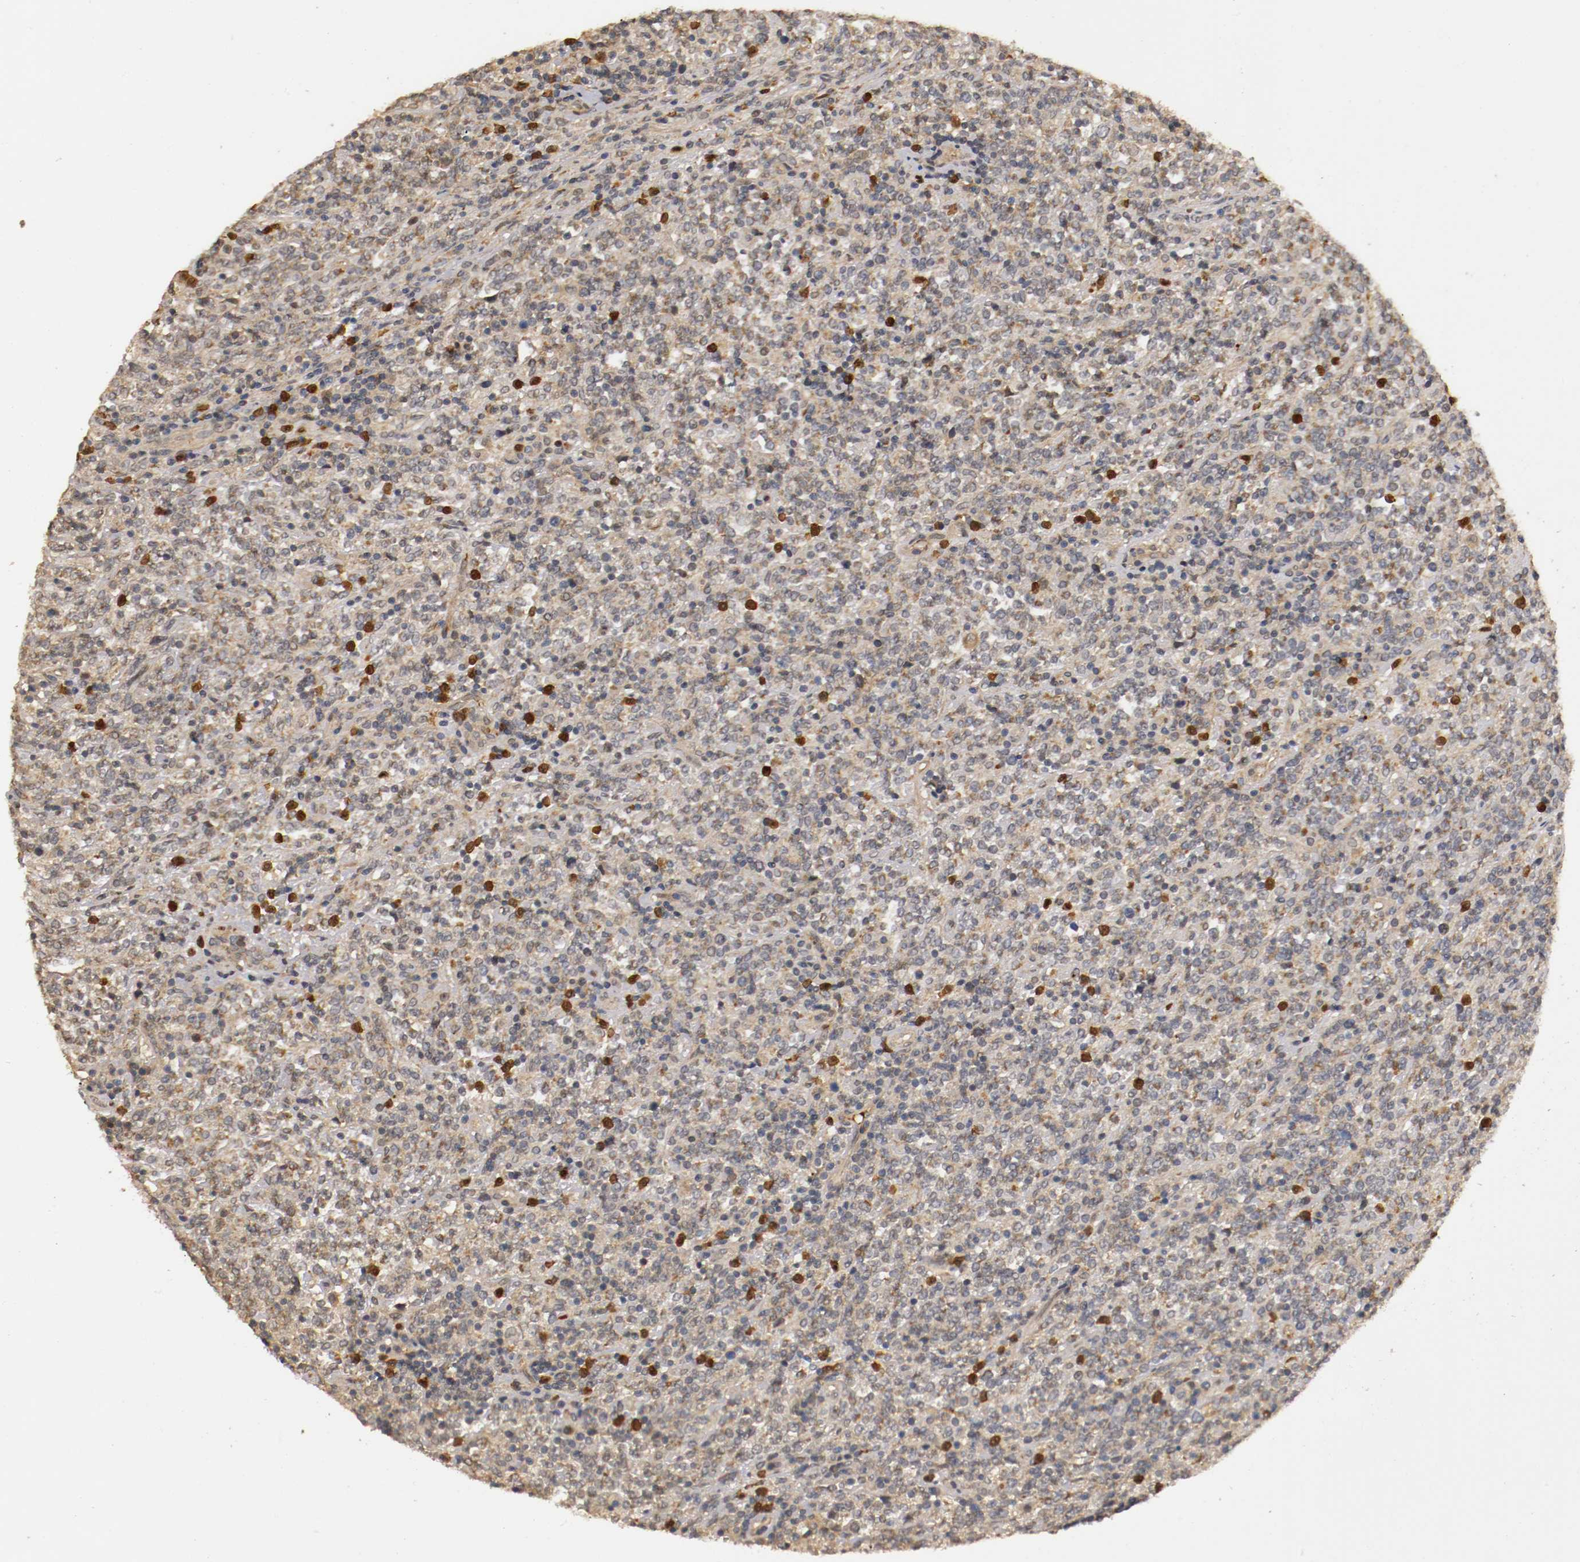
{"staining": {"intensity": "moderate", "quantity": "25%-75%", "location": "cytoplasmic/membranous,nuclear"}, "tissue": "lymphoma", "cell_type": "Tumor cells", "image_type": "cancer", "snomed": [{"axis": "morphology", "description": "Malignant lymphoma, non-Hodgkin's type, High grade"}, {"axis": "topography", "description": "Soft tissue"}], "caption": "Immunohistochemical staining of human high-grade malignant lymphoma, non-Hodgkin's type displays moderate cytoplasmic/membranous and nuclear protein staining in approximately 25%-75% of tumor cells.", "gene": "TNFRSF1B", "patient": {"sex": "male", "age": 18}}